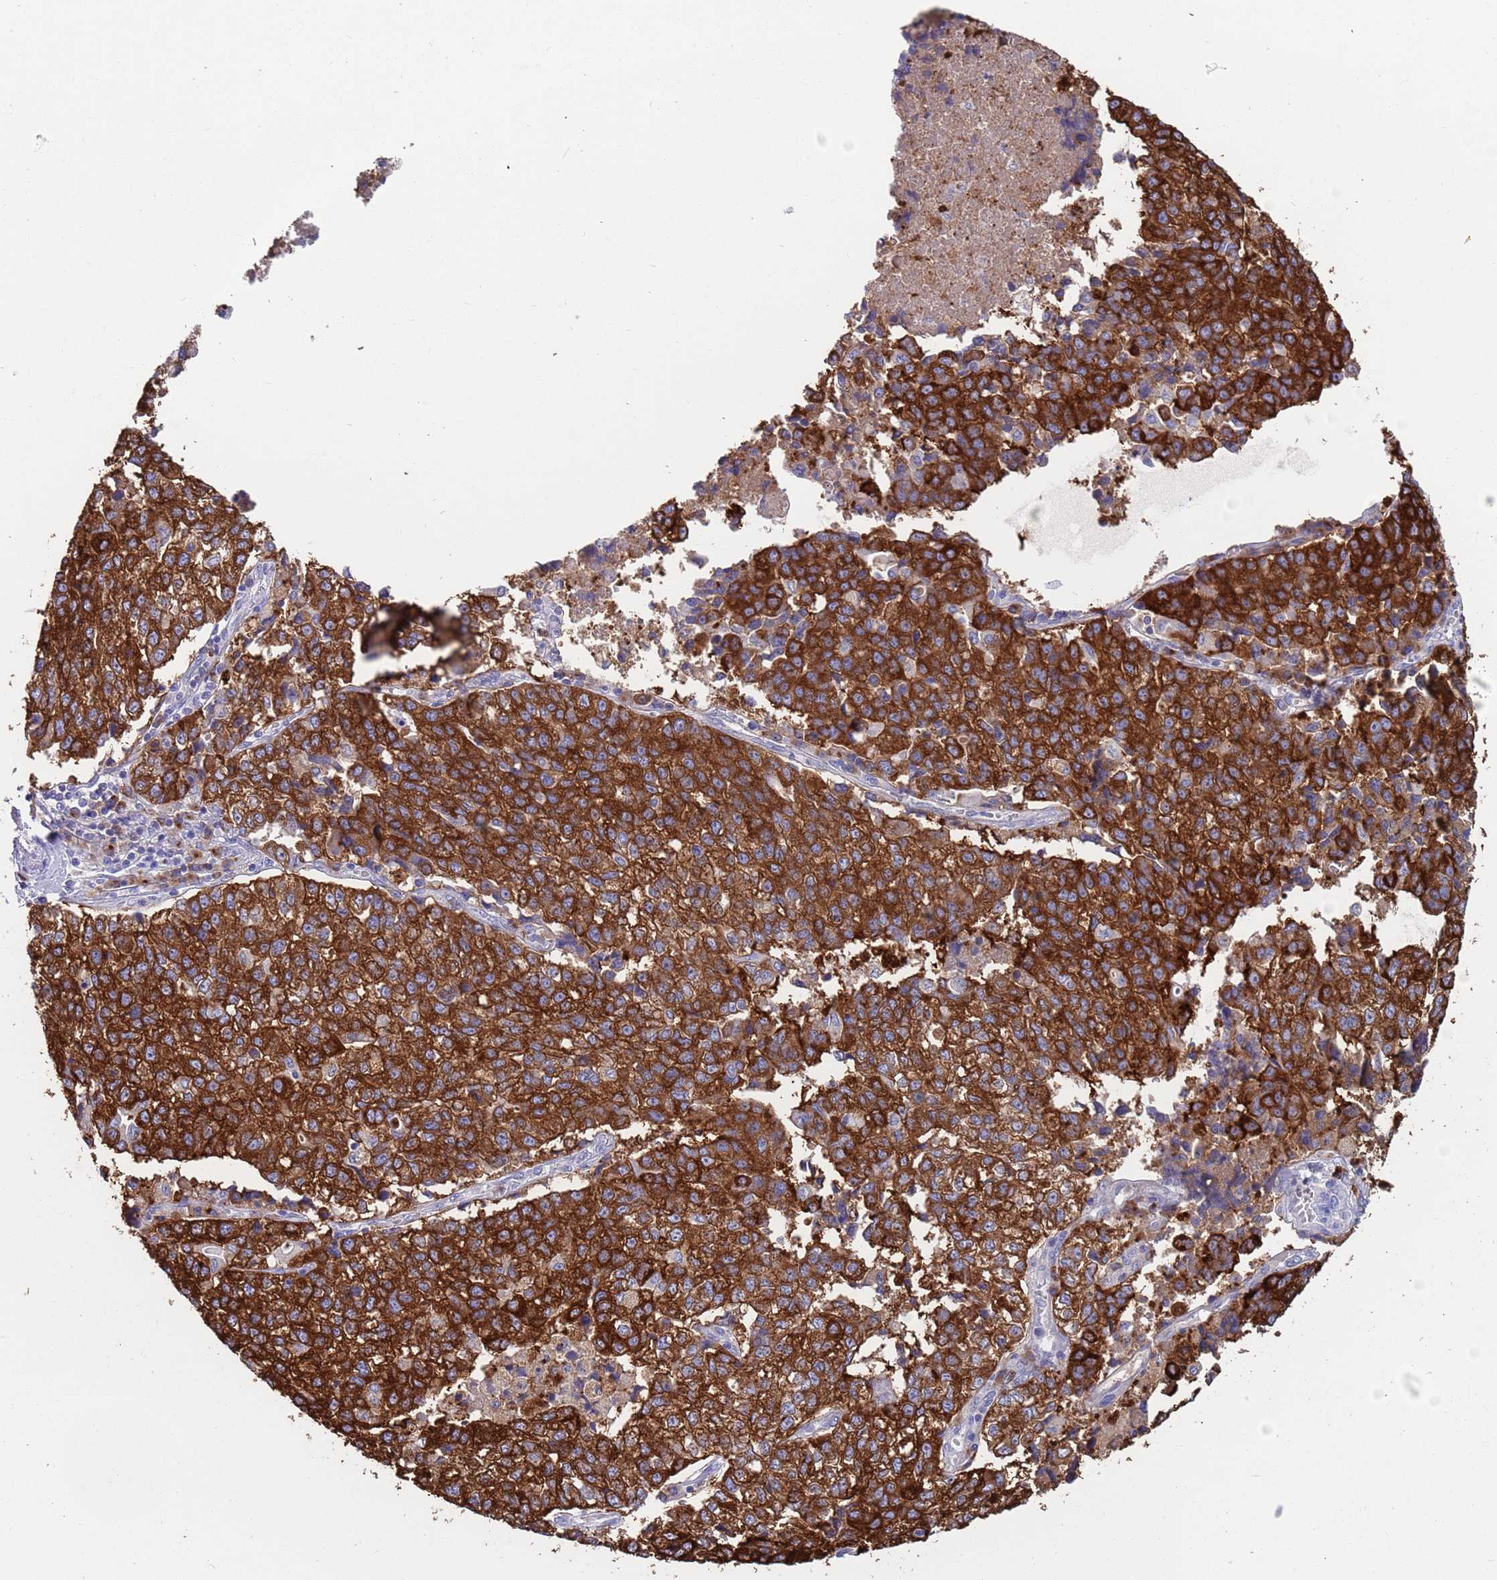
{"staining": {"intensity": "strong", "quantity": ">75%", "location": "cytoplasmic/membranous"}, "tissue": "lung cancer", "cell_type": "Tumor cells", "image_type": "cancer", "snomed": [{"axis": "morphology", "description": "Adenocarcinoma, NOS"}, {"axis": "topography", "description": "Lung"}], "caption": "This image displays immunohistochemistry staining of human adenocarcinoma (lung), with high strong cytoplasmic/membranous positivity in approximately >75% of tumor cells.", "gene": "TYW1", "patient": {"sex": "male", "age": 49}}